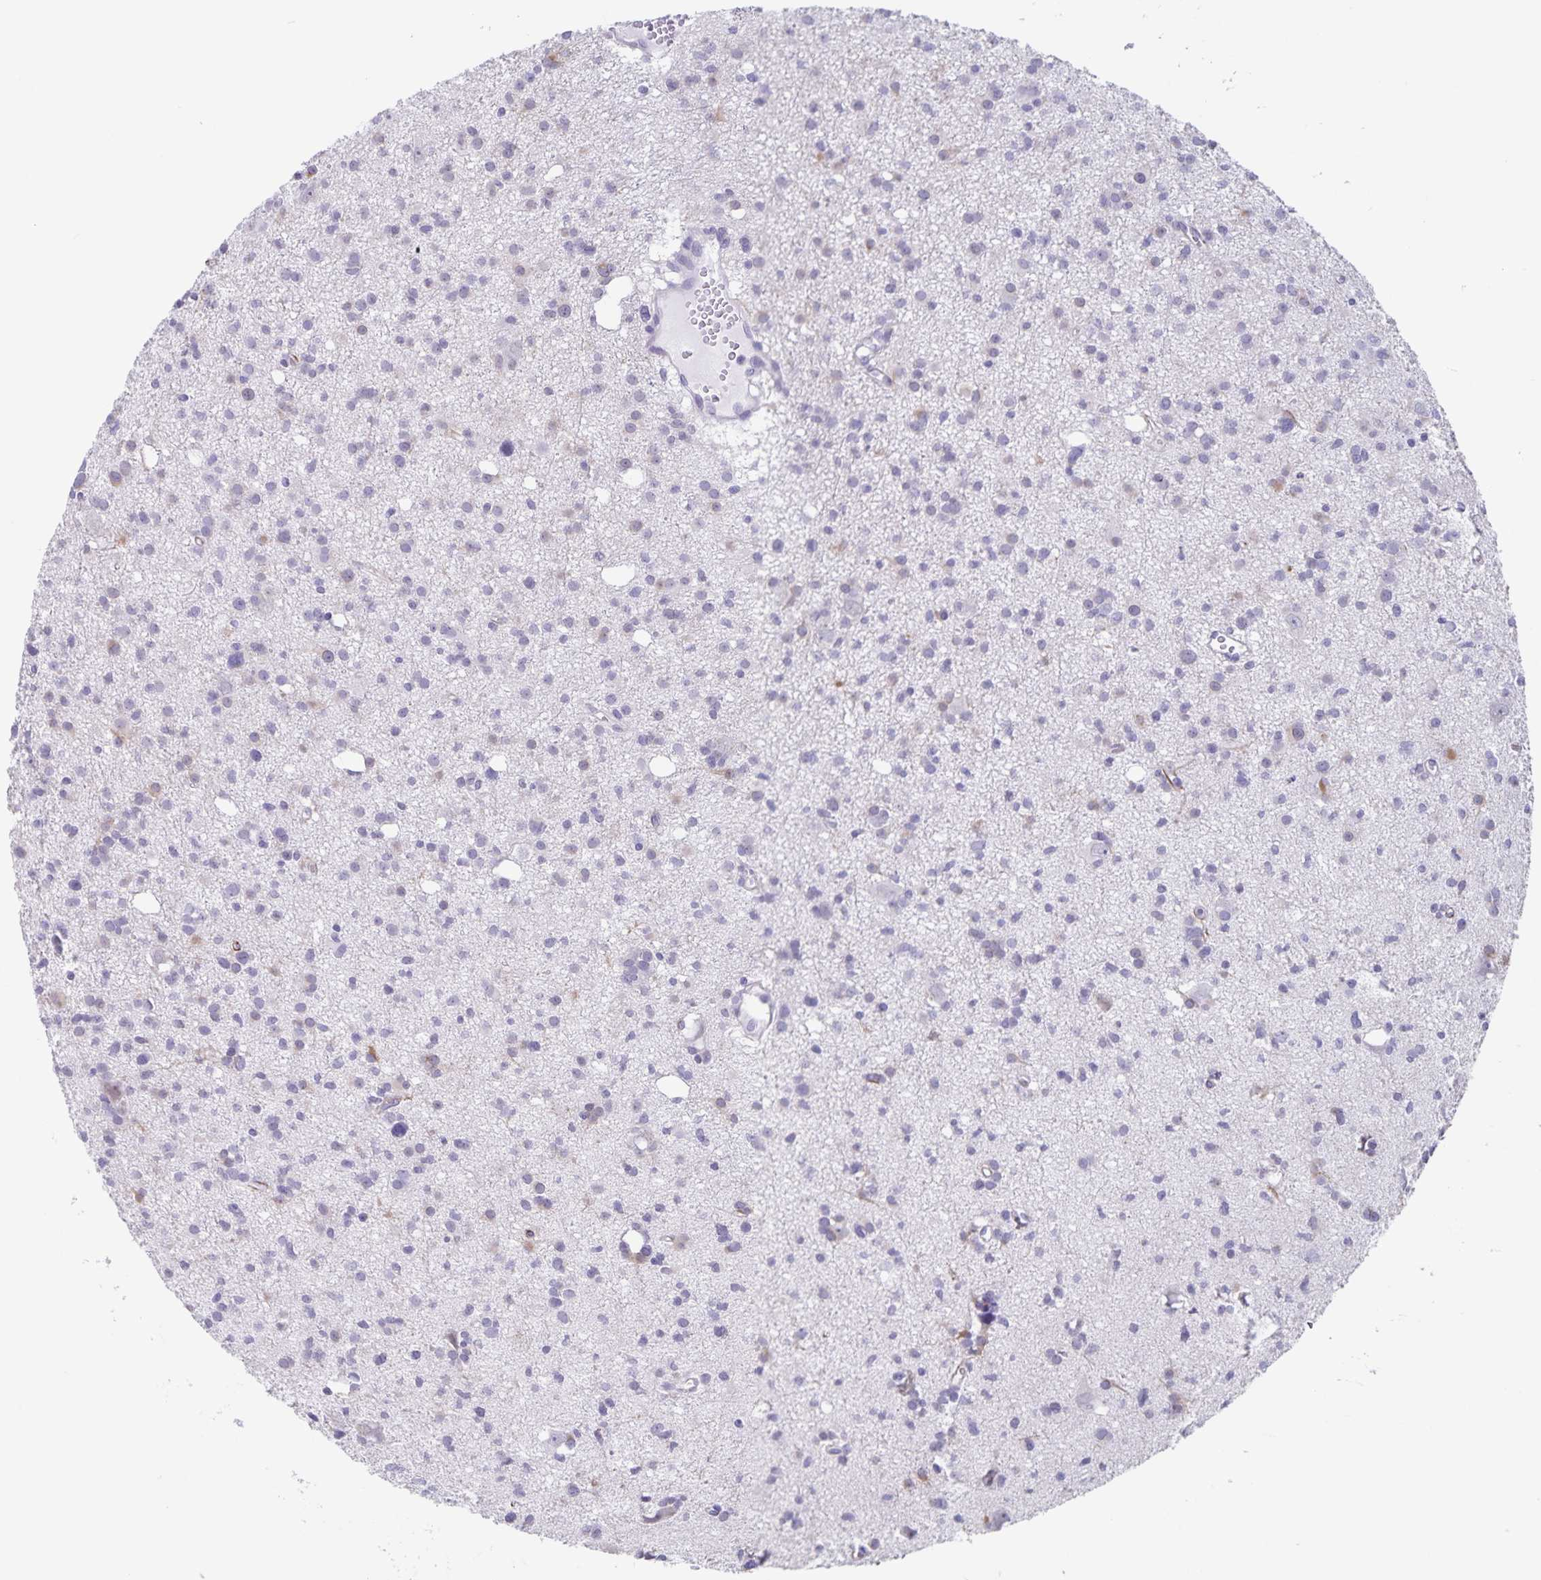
{"staining": {"intensity": "negative", "quantity": "none", "location": "none"}, "tissue": "glioma", "cell_type": "Tumor cells", "image_type": "cancer", "snomed": [{"axis": "morphology", "description": "Glioma, malignant, High grade"}, {"axis": "topography", "description": "Brain"}], "caption": "Immunohistochemistry (IHC) micrograph of neoplastic tissue: human malignant high-grade glioma stained with DAB (3,3'-diaminobenzidine) shows no significant protein expression in tumor cells.", "gene": "SYNM", "patient": {"sex": "male", "age": 23}}